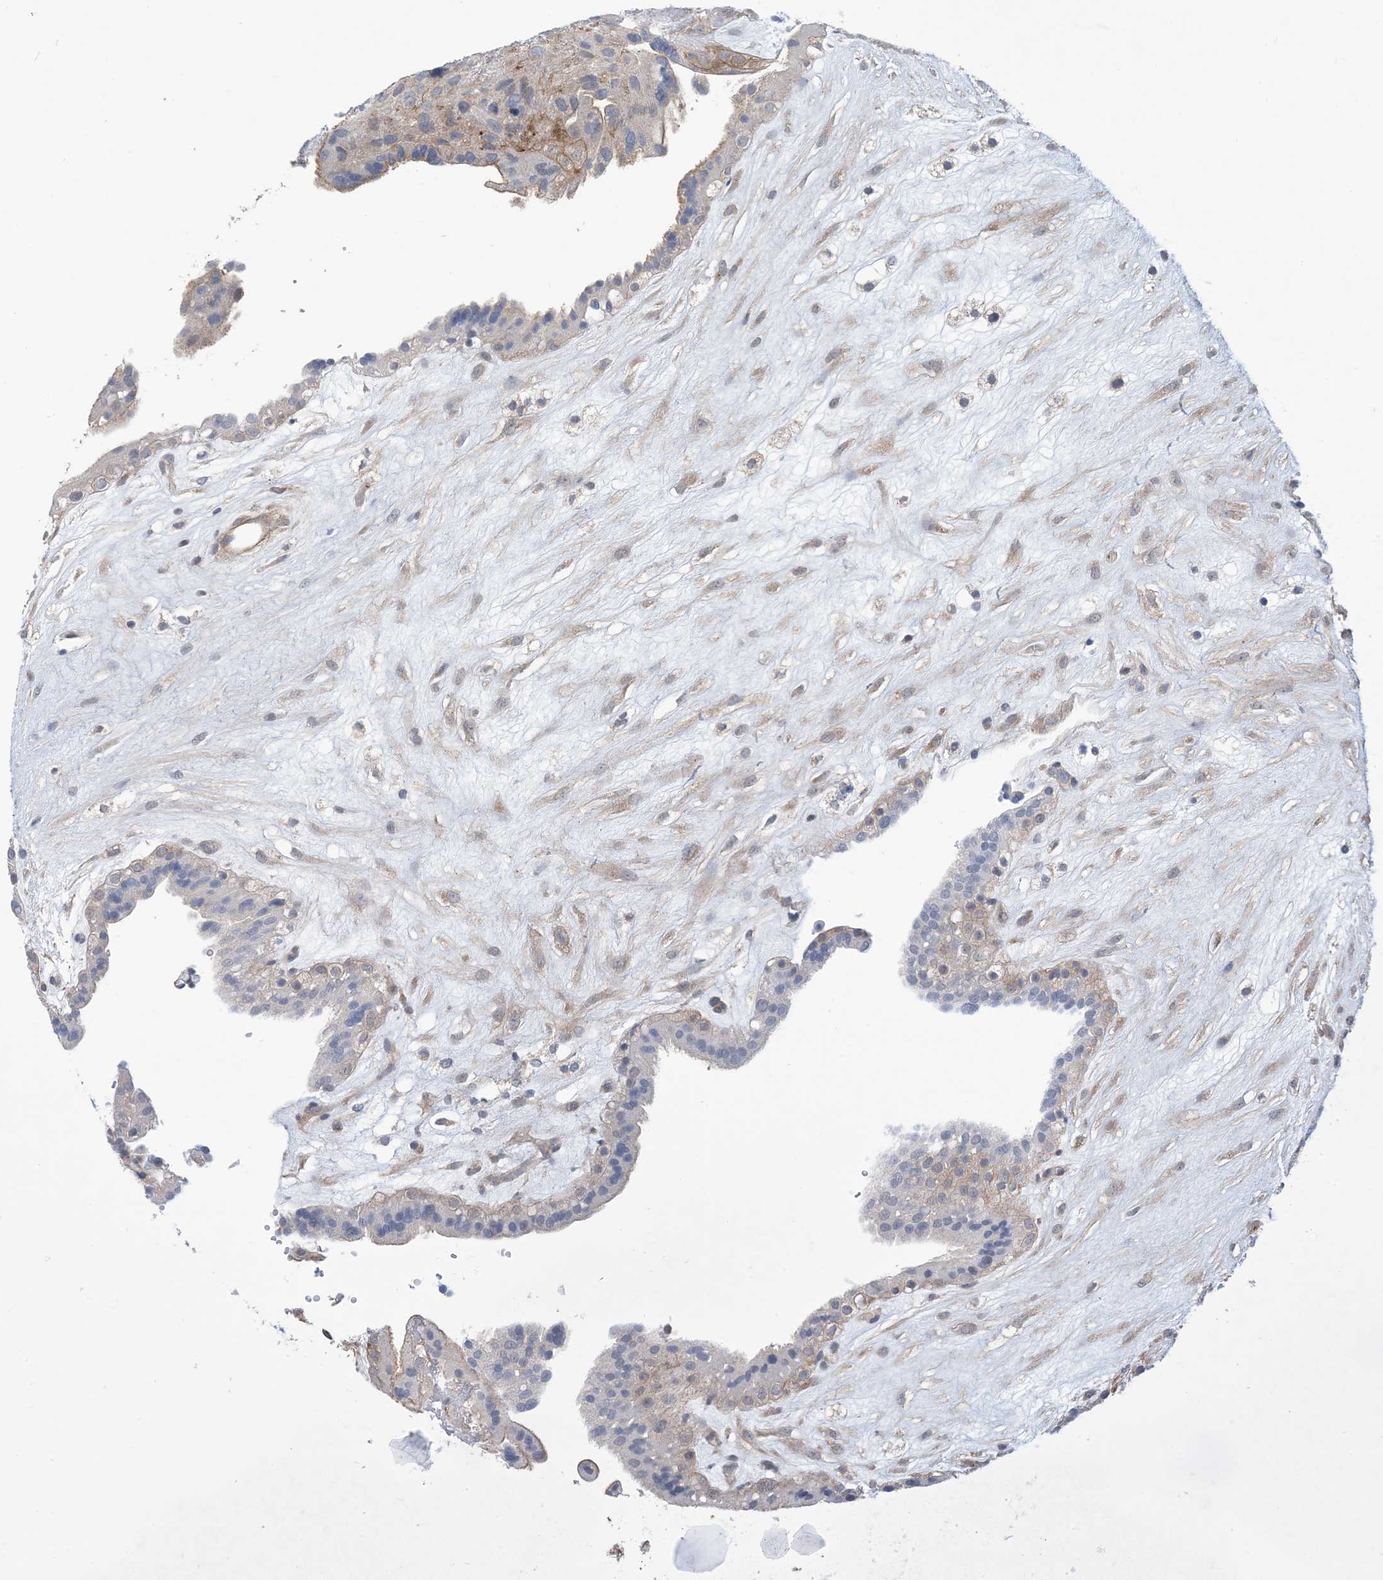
{"staining": {"intensity": "moderate", "quantity": ">75%", "location": "cytoplasmic/membranous"}, "tissue": "placenta", "cell_type": "Decidual cells", "image_type": "normal", "snomed": [{"axis": "morphology", "description": "Normal tissue, NOS"}, {"axis": "topography", "description": "Placenta"}], "caption": "This image displays normal placenta stained with IHC to label a protein in brown. The cytoplasmic/membranous of decidual cells show moderate positivity for the protein. Nuclei are counter-stained blue.", "gene": "EHBP1", "patient": {"sex": "female", "age": 18}}